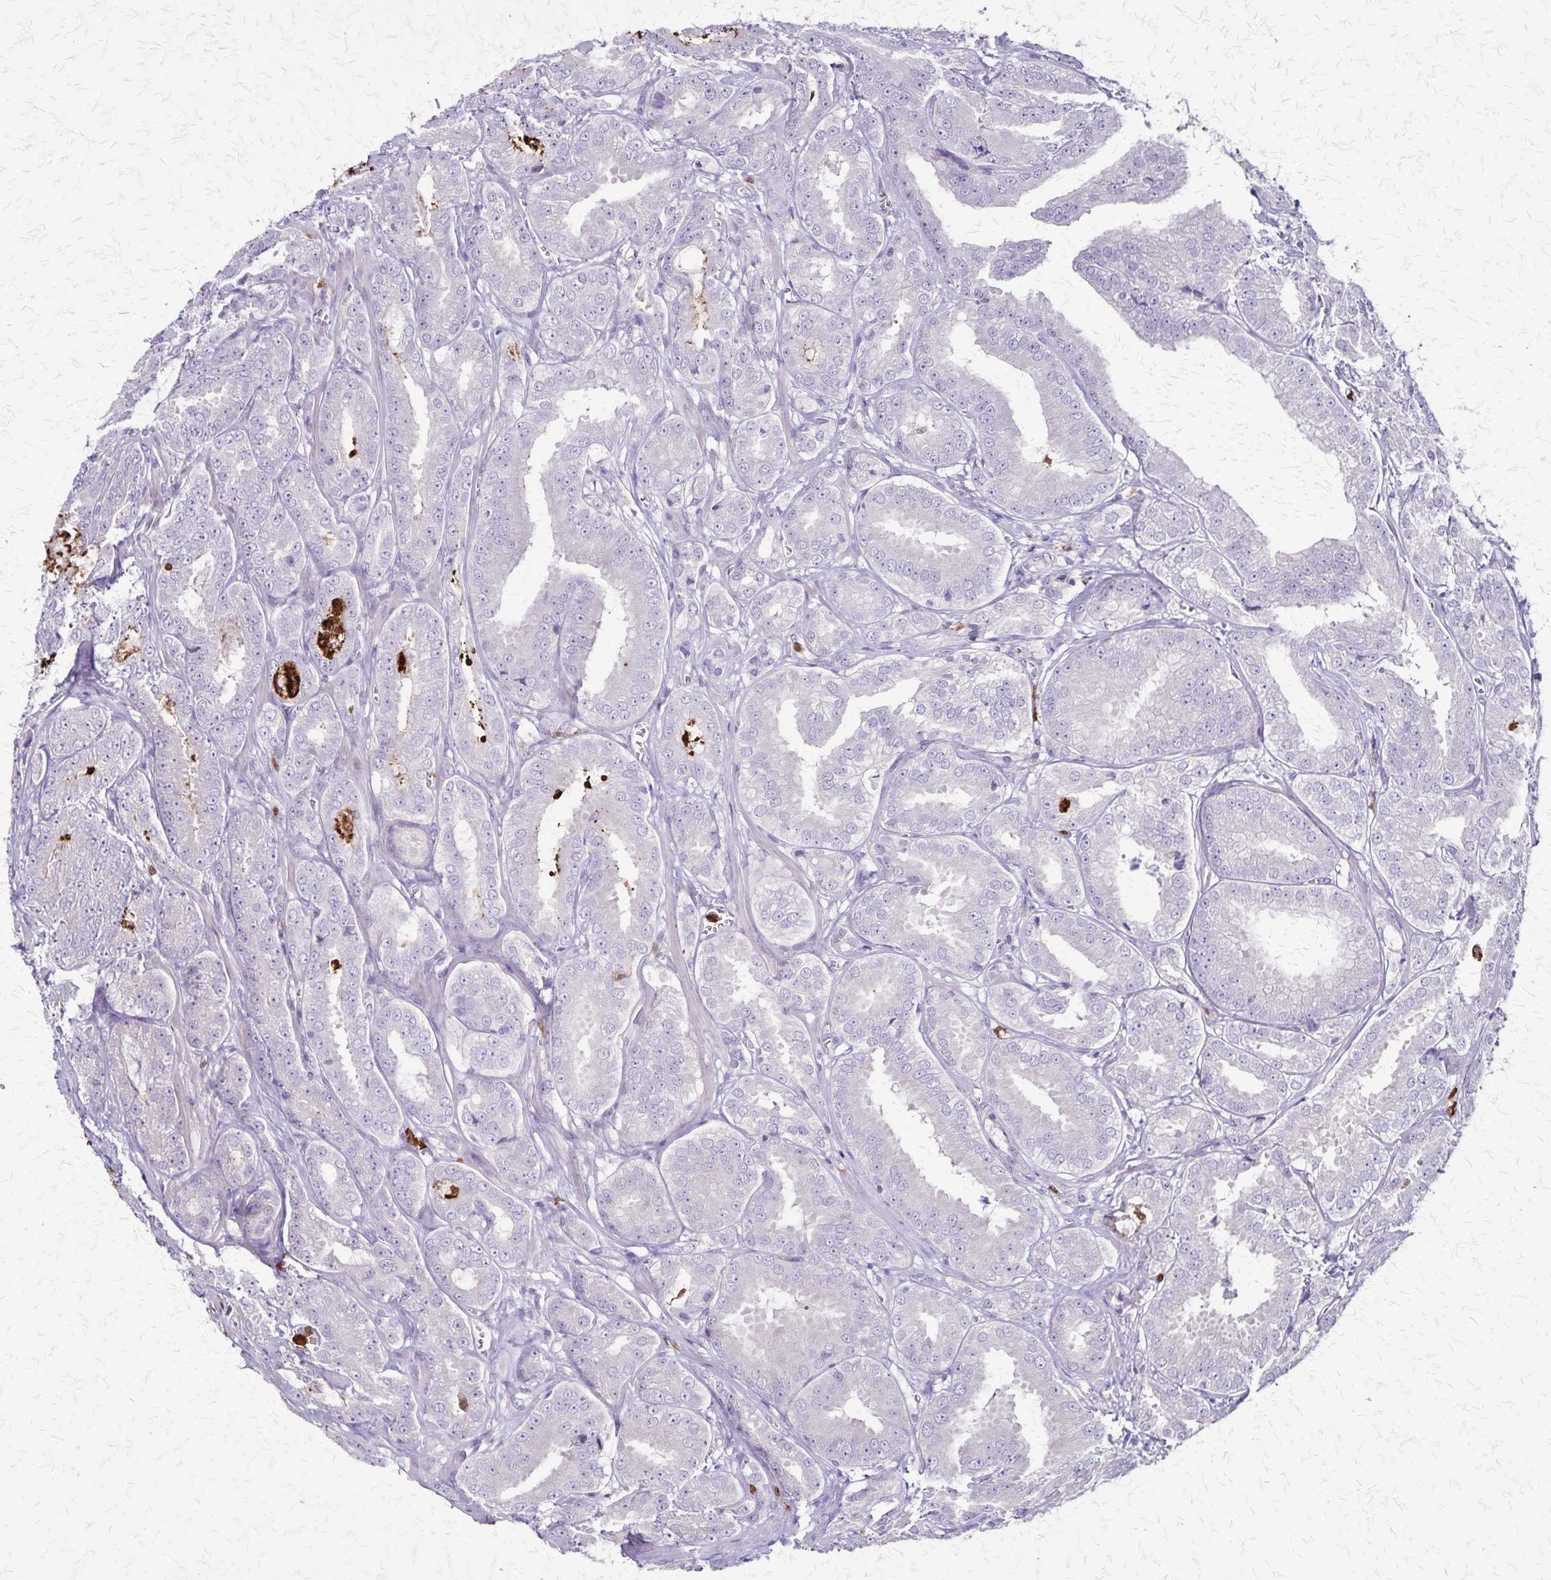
{"staining": {"intensity": "negative", "quantity": "none", "location": "none"}, "tissue": "prostate cancer", "cell_type": "Tumor cells", "image_type": "cancer", "snomed": [{"axis": "morphology", "description": "Adenocarcinoma, High grade"}, {"axis": "topography", "description": "Prostate"}], "caption": "Tumor cells show no significant protein positivity in prostate cancer. (DAB (3,3'-diaminobenzidine) IHC visualized using brightfield microscopy, high magnification).", "gene": "ULBP3", "patient": {"sex": "male", "age": 64}}